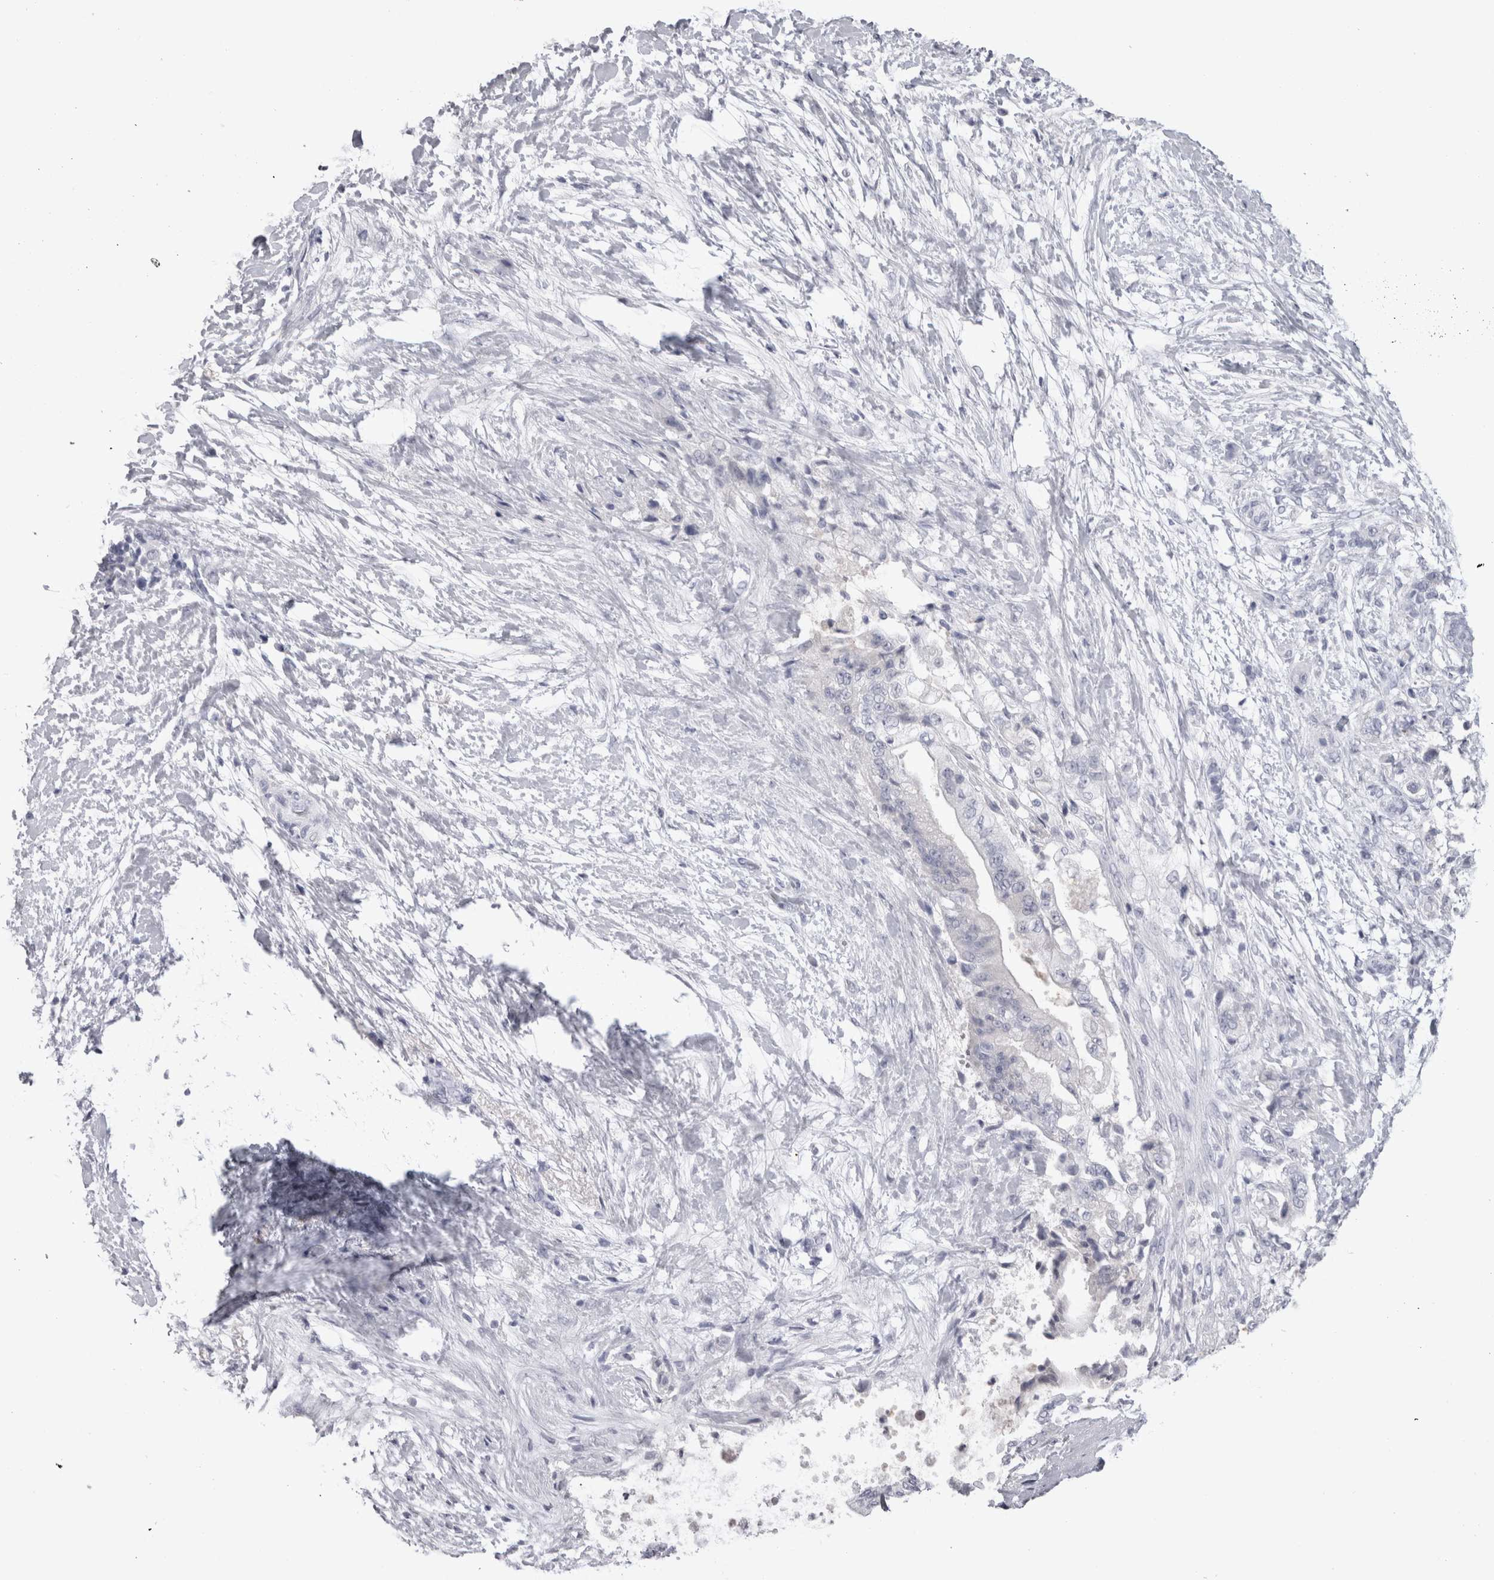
{"staining": {"intensity": "negative", "quantity": "none", "location": "none"}, "tissue": "pancreatic cancer", "cell_type": "Tumor cells", "image_type": "cancer", "snomed": [{"axis": "morphology", "description": "Adenocarcinoma, NOS"}, {"axis": "topography", "description": "Pancreas"}], "caption": "This is a image of IHC staining of pancreatic adenocarcinoma, which shows no expression in tumor cells.", "gene": "ADAM2", "patient": {"sex": "male", "age": 59}}